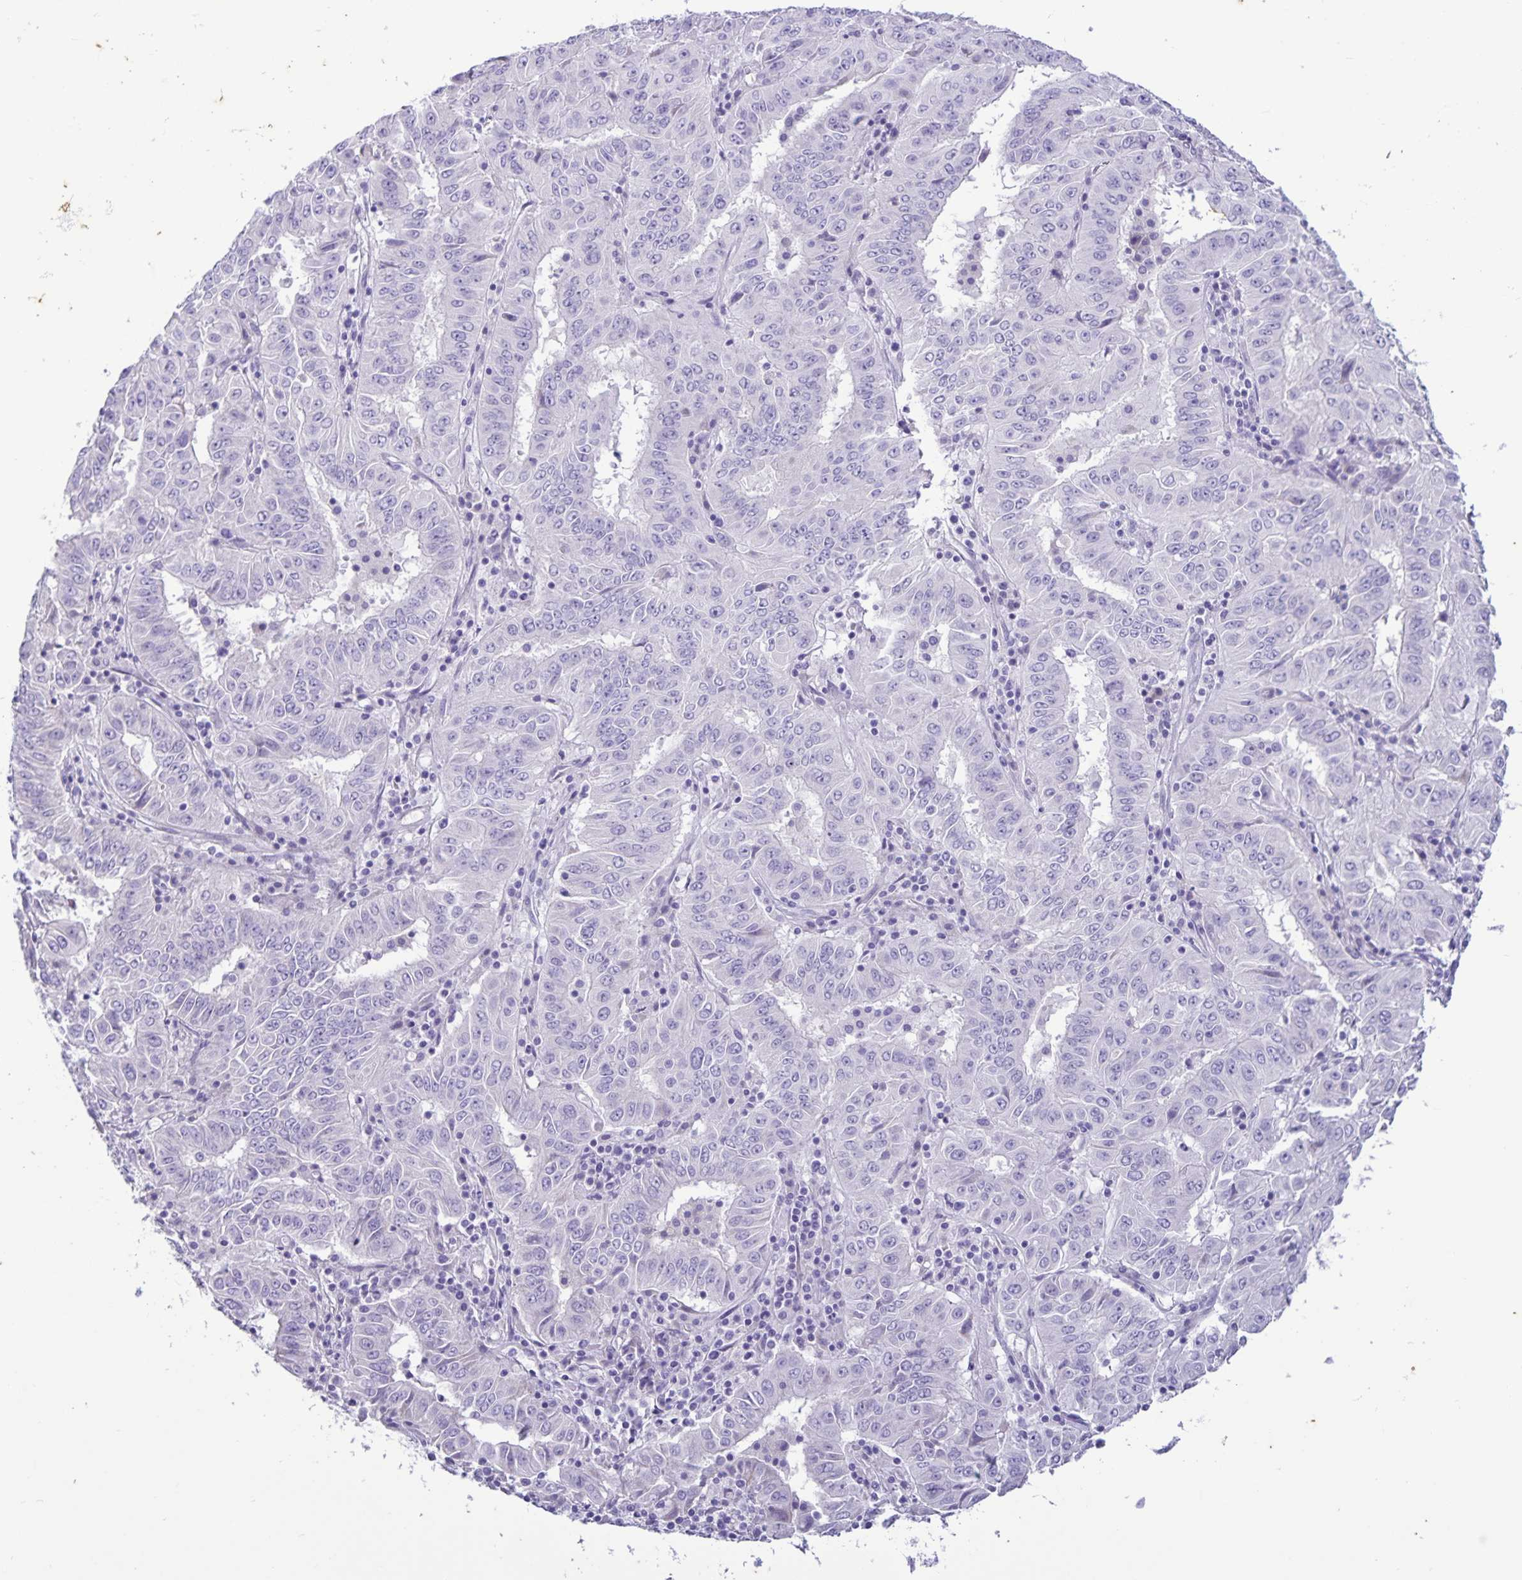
{"staining": {"intensity": "negative", "quantity": "none", "location": "none"}, "tissue": "pancreatic cancer", "cell_type": "Tumor cells", "image_type": "cancer", "snomed": [{"axis": "morphology", "description": "Adenocarcinoma, NOS"}, {"axis": "topography", "description": "Pancreas"}], "caption": "Micrograph shows no significant protein positivity in tumor cells of adenocarcinoma (pancreatic).", "gene": "IBTK", "patient": {"sex": "male", "age": 63}}